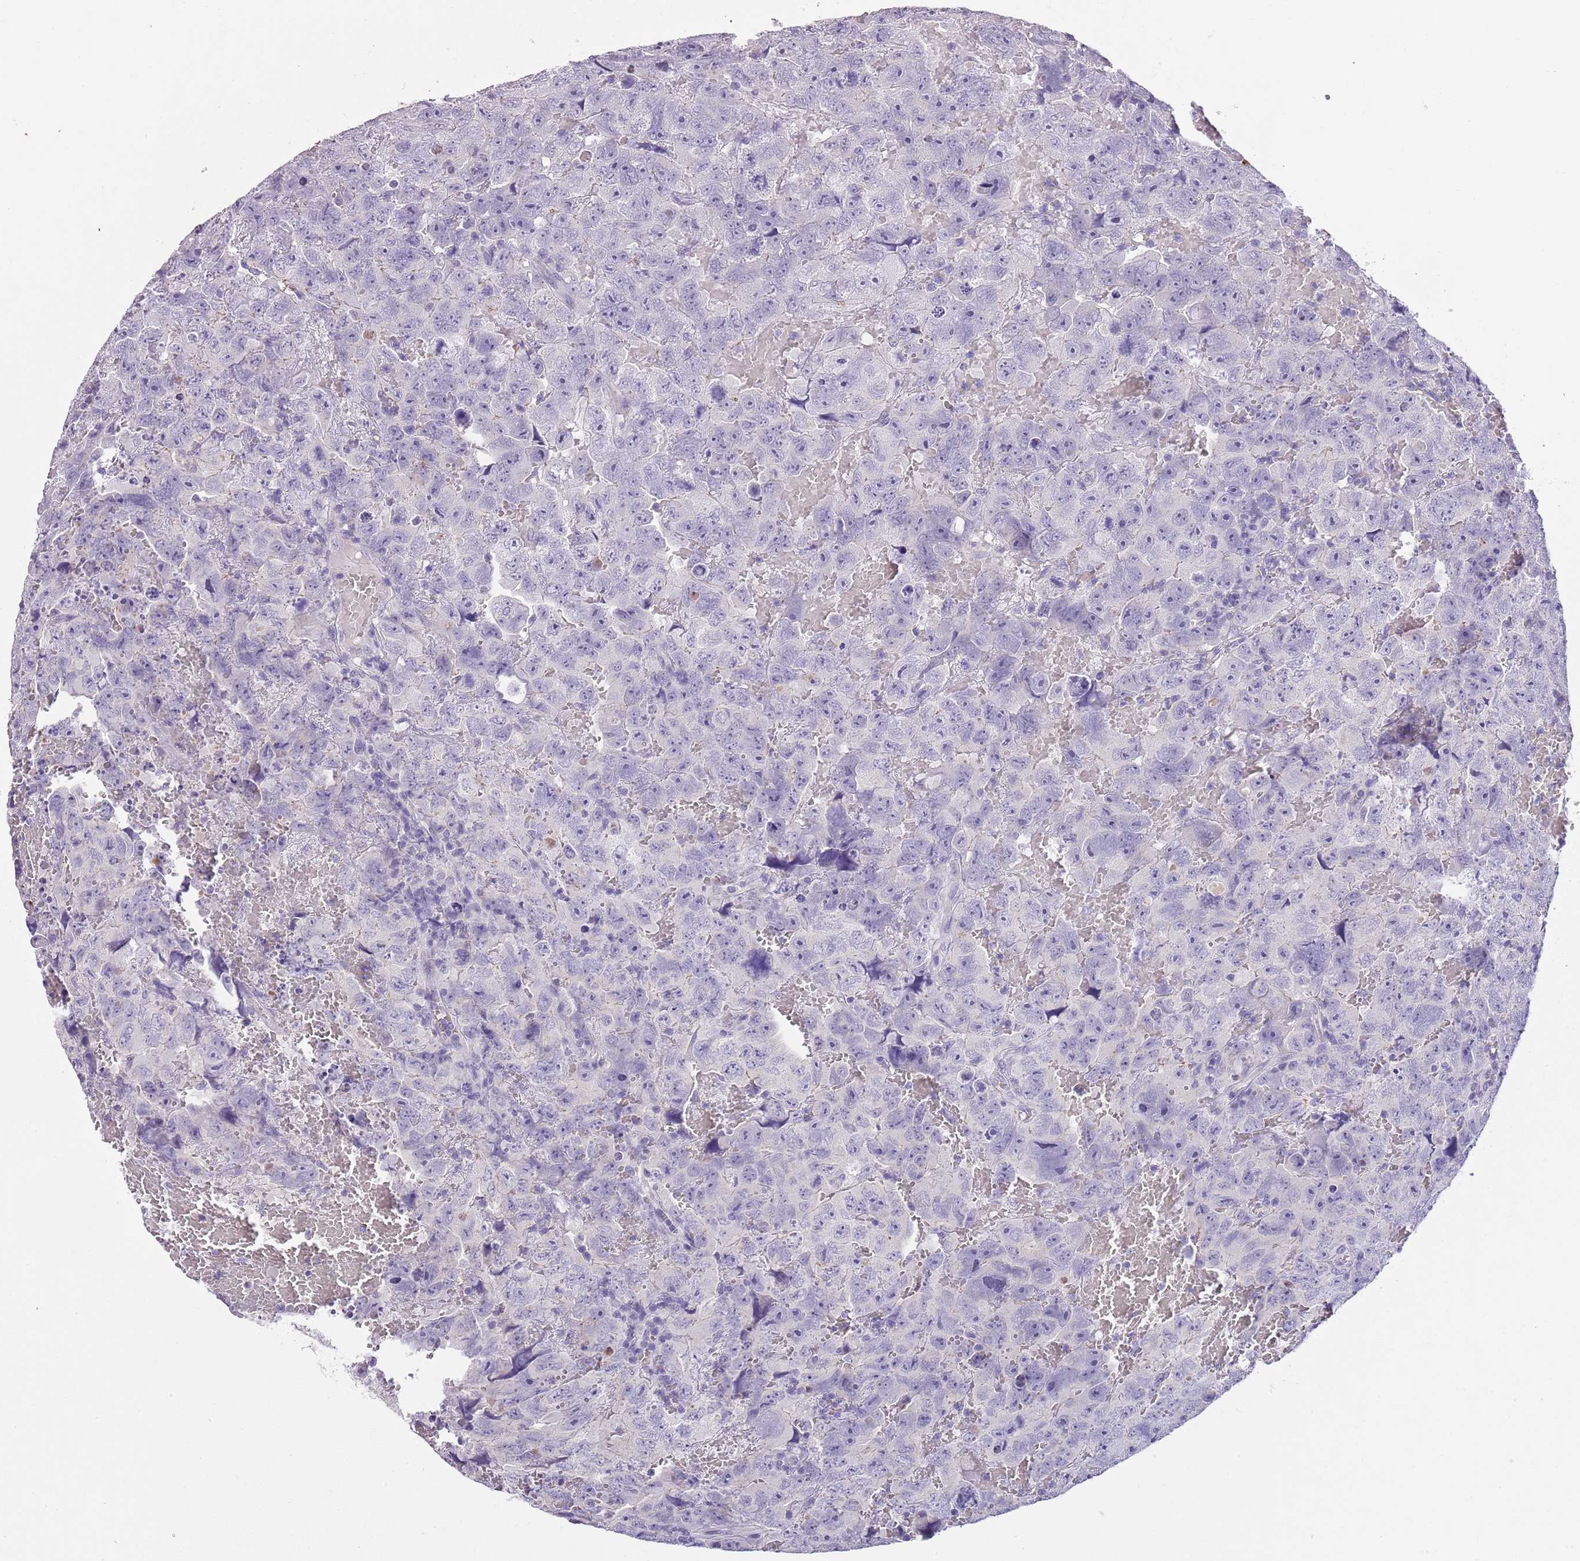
{"staining": {"intensity": "negative", "quantity": "none", "location": "none"}, "tissue": "testis cancer", "cell_type": "Tumor cells", "image_type": "cancer", "snomed": [{"axis": "morphology", "description": "Carcinoma, Embryonal, NOS"}, {"axis": "topography", "description": "Testis"}], "caption": "Testis cancer (embryonal carcinoma) was stained to show a protein in brown. There is no significant staining in tumor cells. (Brightfield microscopy of DAB (3,3'-diaminobenzidine) immunohistochemistry (IHC) at high magnification).", "gene": "SLC35E3", "patient": {"sex": "male", "age": 45}}